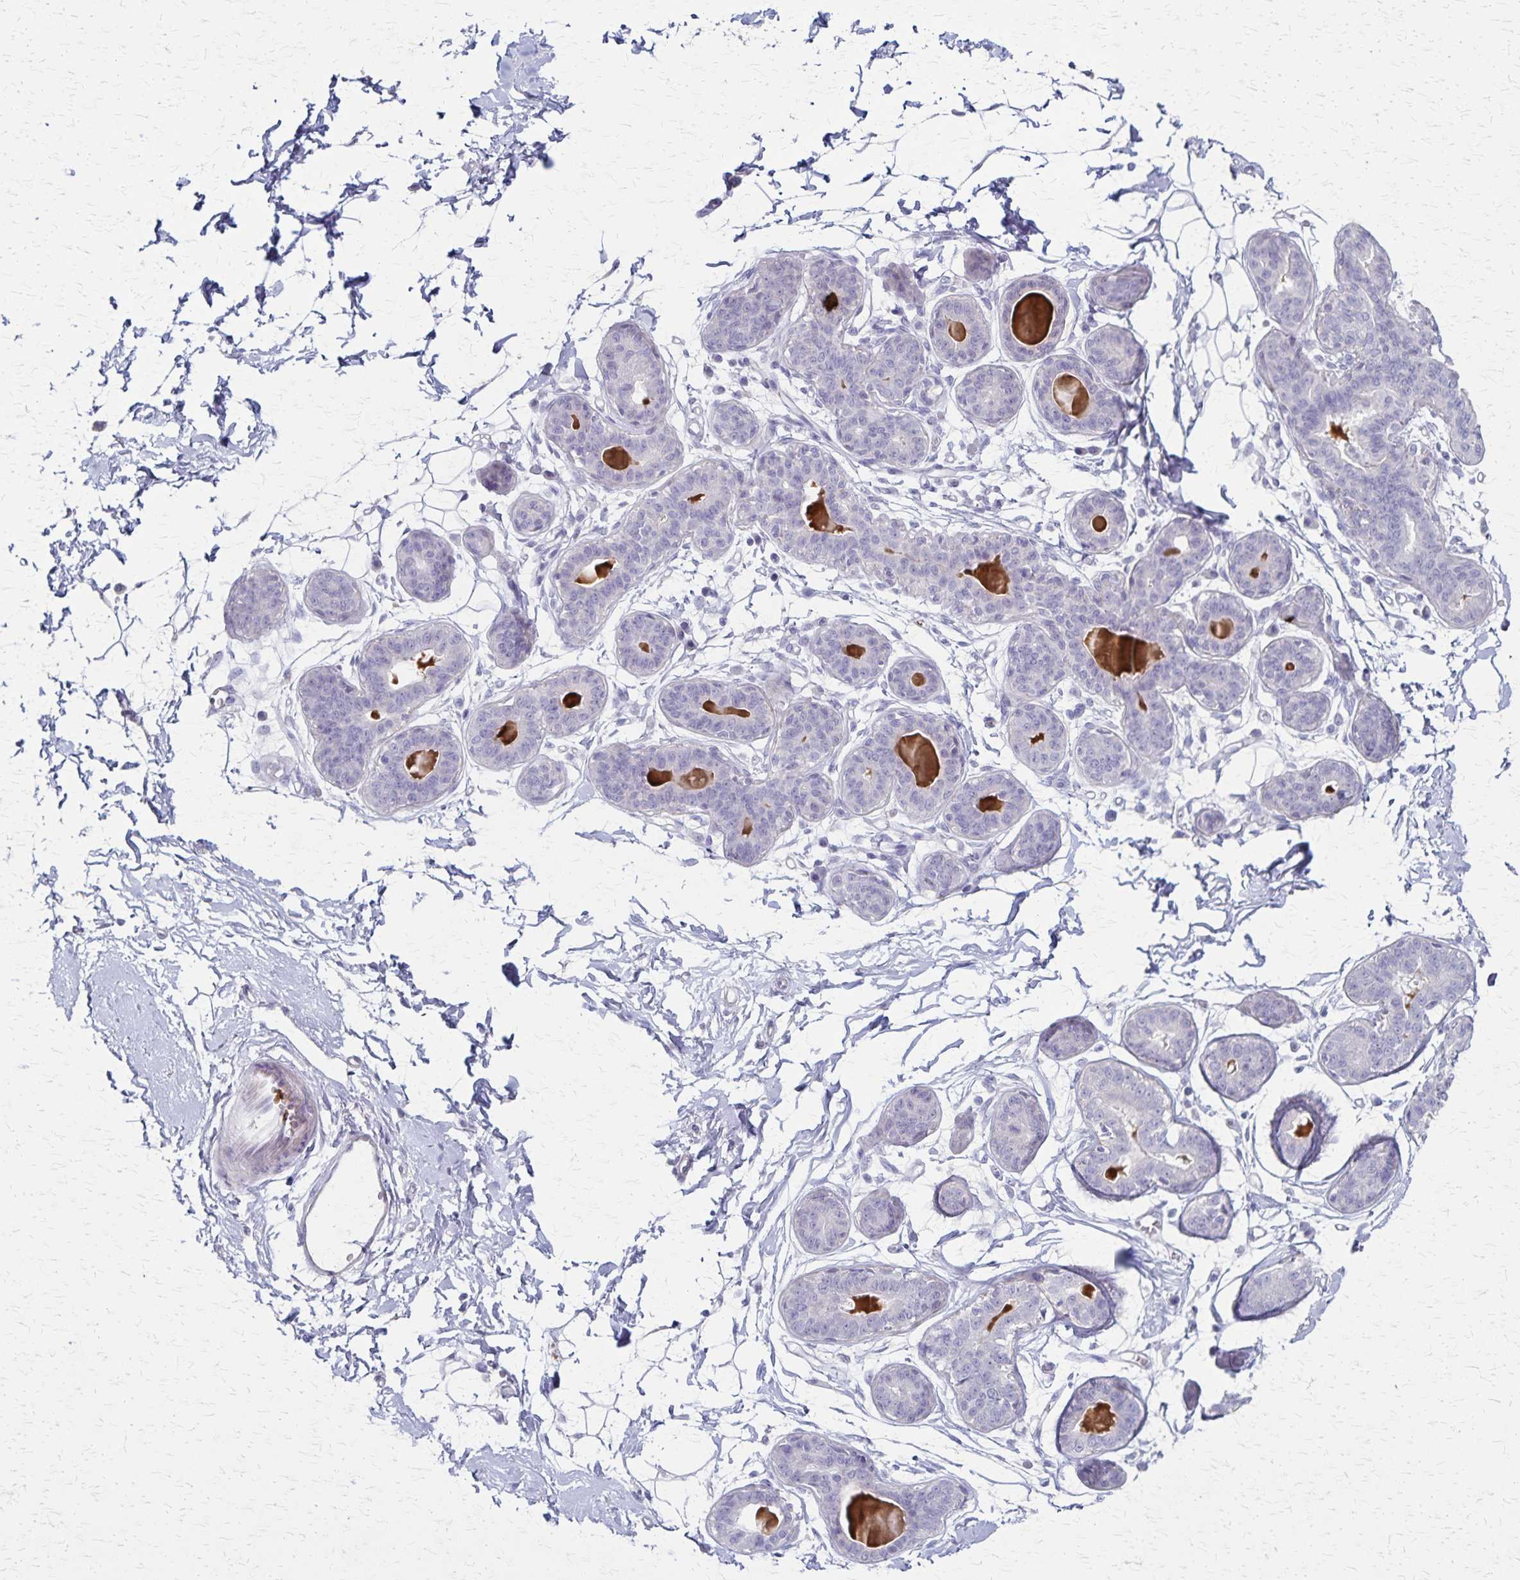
{"staining": {"intensity": "negative", "quantity": "none", "location": "none"}, "tissue": "breast", "cell_type": "Adipocytes", "image_type": "normal", "snomed": [{"axis": "morphology", "description": "Normal tissue, NOS"}, {"axis": "topography", "description": "Breast"}], "caption": "The photomicrograph shows no staining of adipocytes in normal breast. (DAB immunohistochemistry (IHC) with hematoxylin counter stain).", "gene": "RASL10B", "patient": {"sex": "female", "age": 45}}